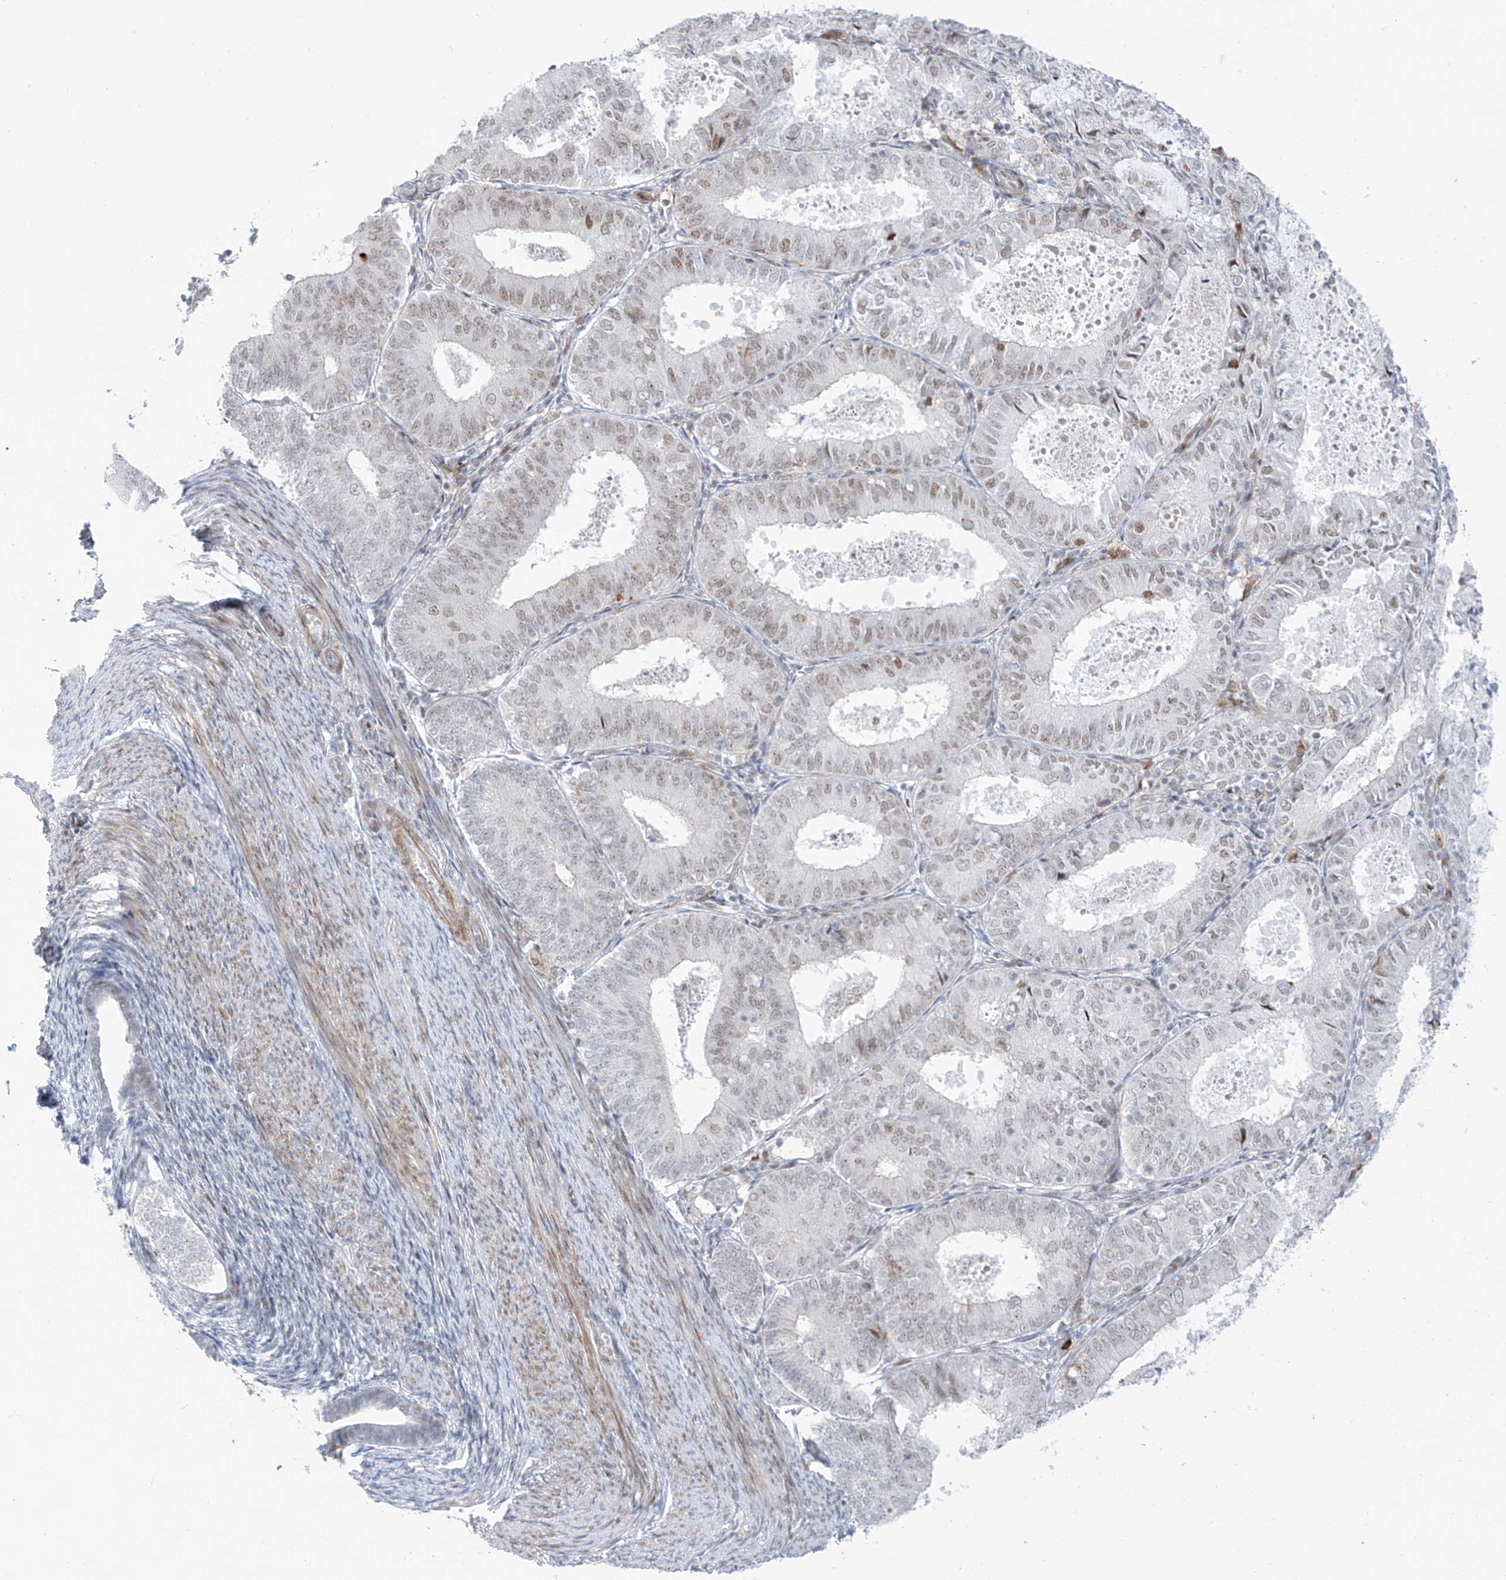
{"staining": {"intensity": "weak", "quantity": "25%-75%", "location": "nuclear"}, "tissue": "endometrial cancer", "cell_type": "Tumor cells", "image_type": "cancer", "snomed": [{"axis": "morphology", "description": "Adenocarcinoma, NOS"}, {"axis": "topography", "description": "Endometrium"}], "caption": "This photomicrograph shows immunohistochemistry staining of human endometrial cancer, with low weak nuclear positivity in approximately 25%-75% of tumor cells.", "gene": "LIN9", "patient": {"sex": "female", "age": 57}}